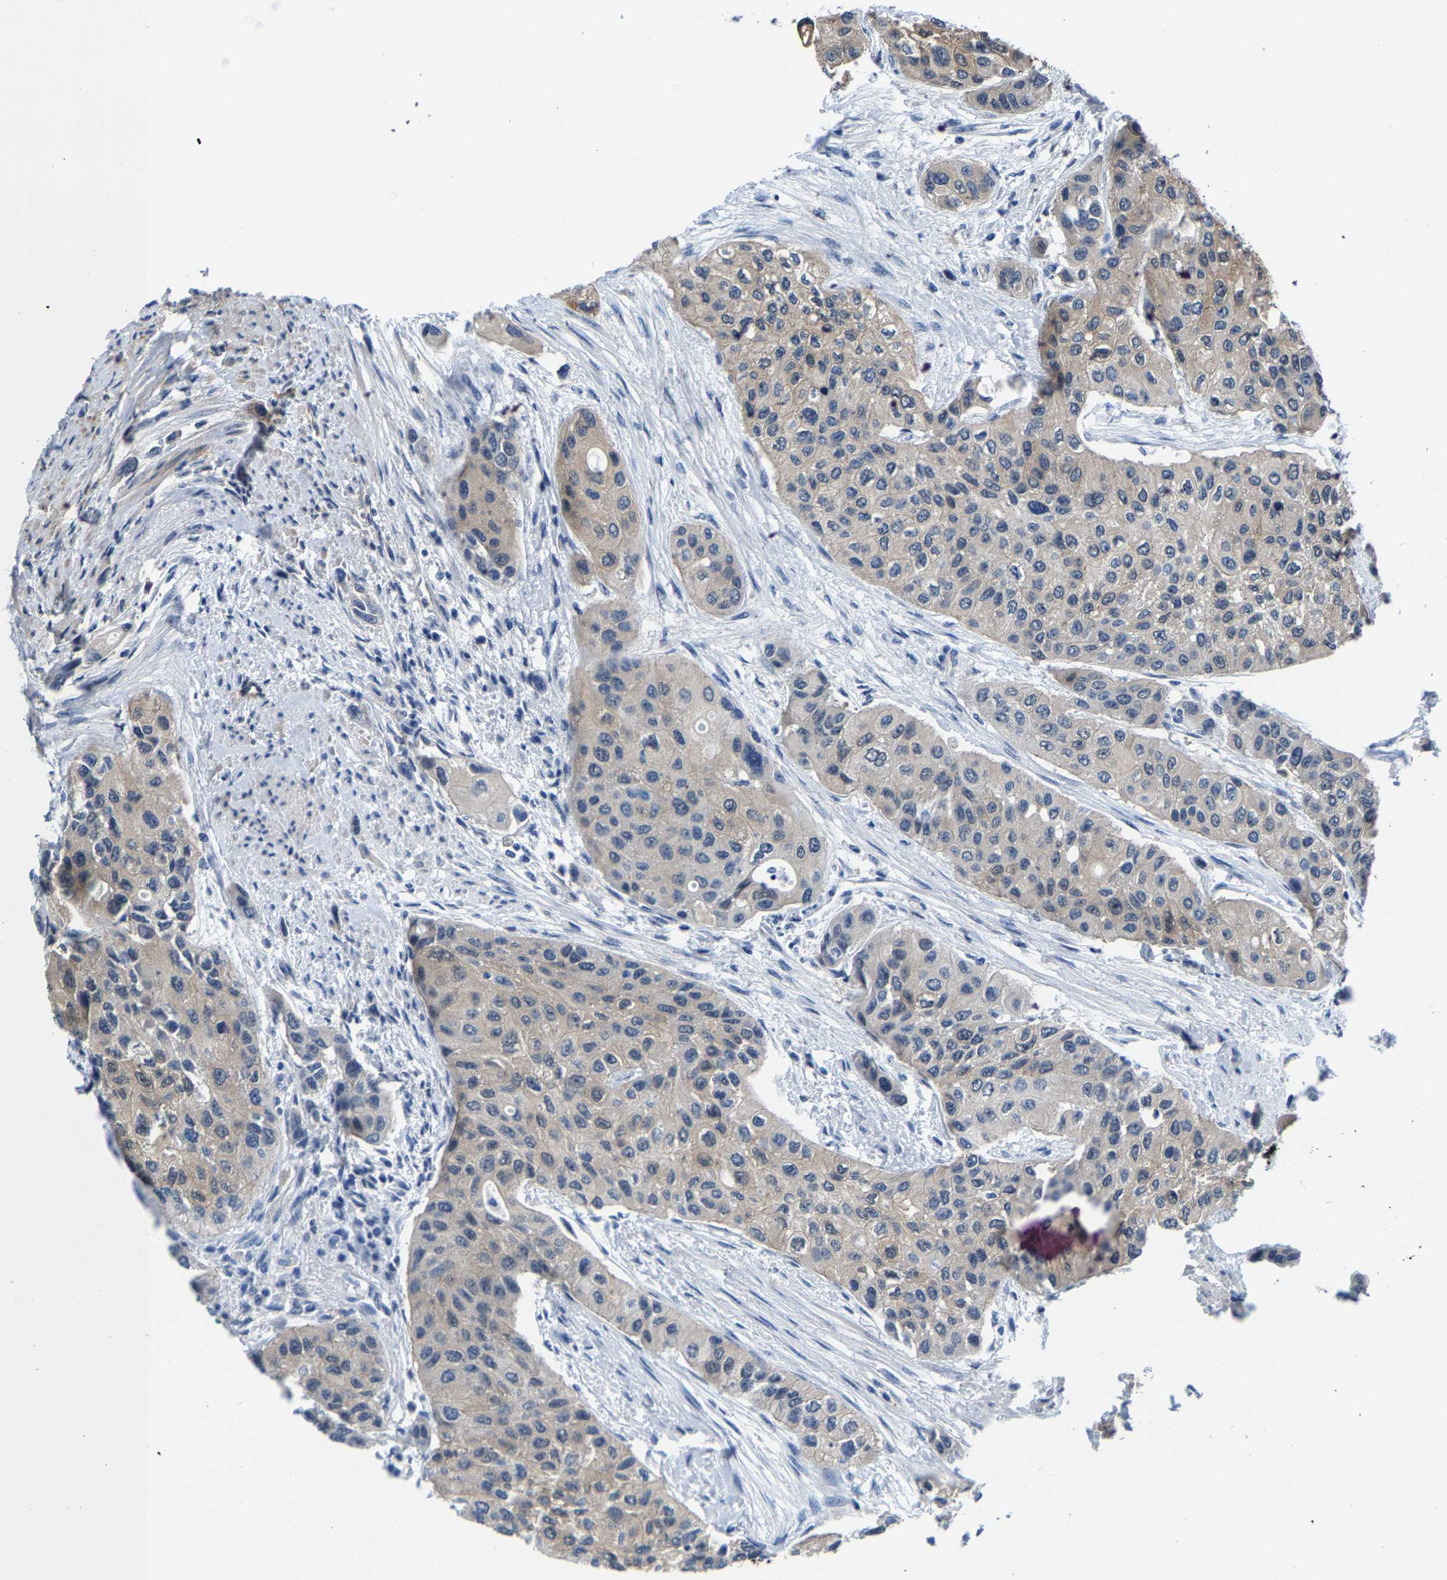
{"staining": {"intensity": "weak", "quantity": "<25%", "location": "cytoplasmic/membranous"}, "tissue": "urothelial cancer", "cell_type": "Tumor cells", "image_type": "cancer", "snomed": [{"axis": "morphology", "description": "Urothelial carcinoma, High grade"}, {"axis": "topography", "description": "Urinary bladder"}], "caption": "A high-resolution image shows IHC staining of high-grade urothelial carcinoma, which displays no significant staining in tumor cells.", "gene": "SSH3", "patient": {"sex": "female", "age": 56}}